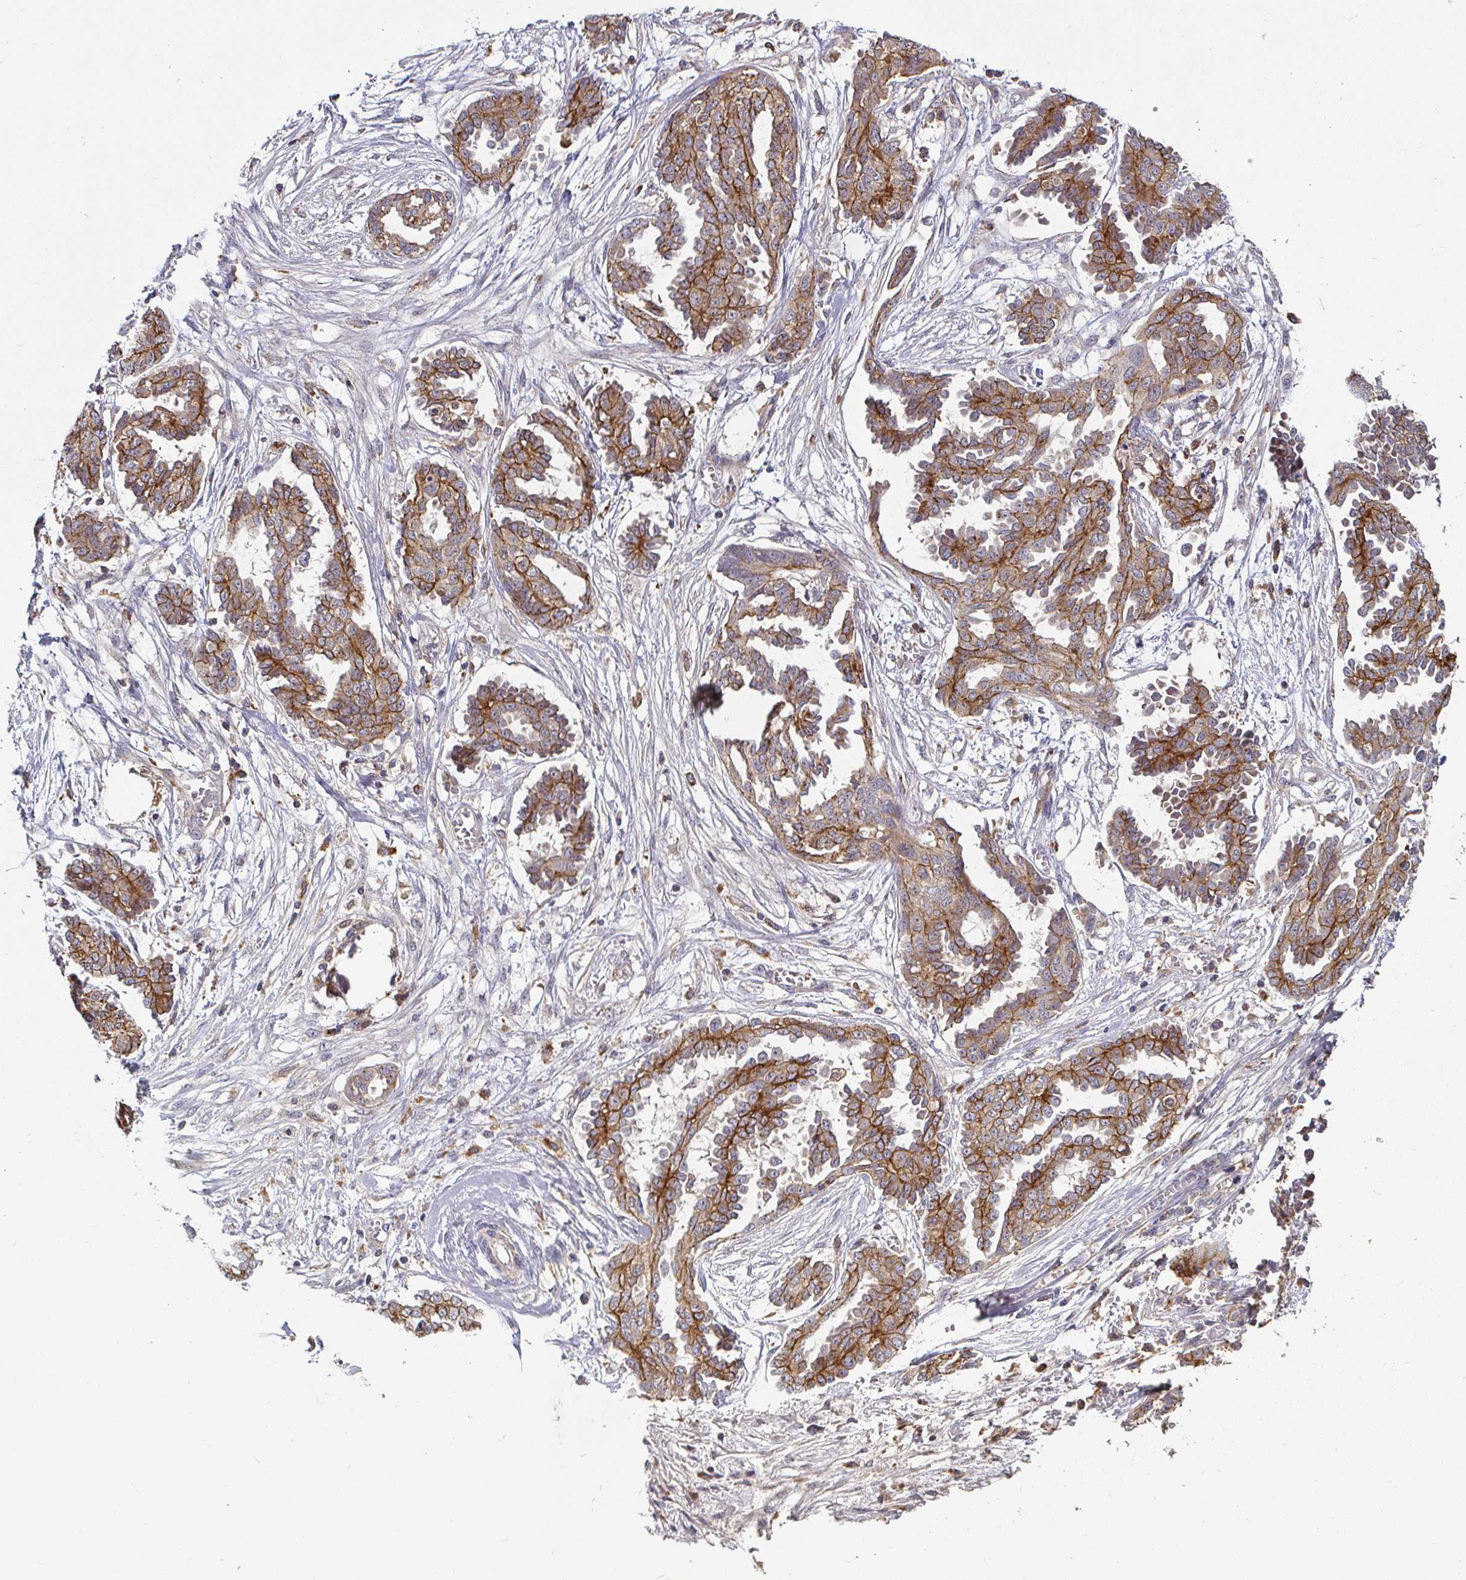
{"staining": {"intensity": "moderate", "quantity": "25%-75%", "location": "cytoplasmic/membranous"}, "tissue": "ovarian cancer", "cell_type": "Tumor cells", "image_type": "cancer", "snomed": [{"axis": "morphology", "description": "Cystadenocarcinoma, serous, NOS"}, {"axis": "topography", "description": "Ovary"}], "caption": "Immunohistochemical staining of human ovarian serous cystadenocarcinoma exhibits moderate cytoplasmic/membranous protein expression in about 25%-75% of tumor cells.", "gene": "CDH18", "patient": {"sex": "female", "age": 71}}